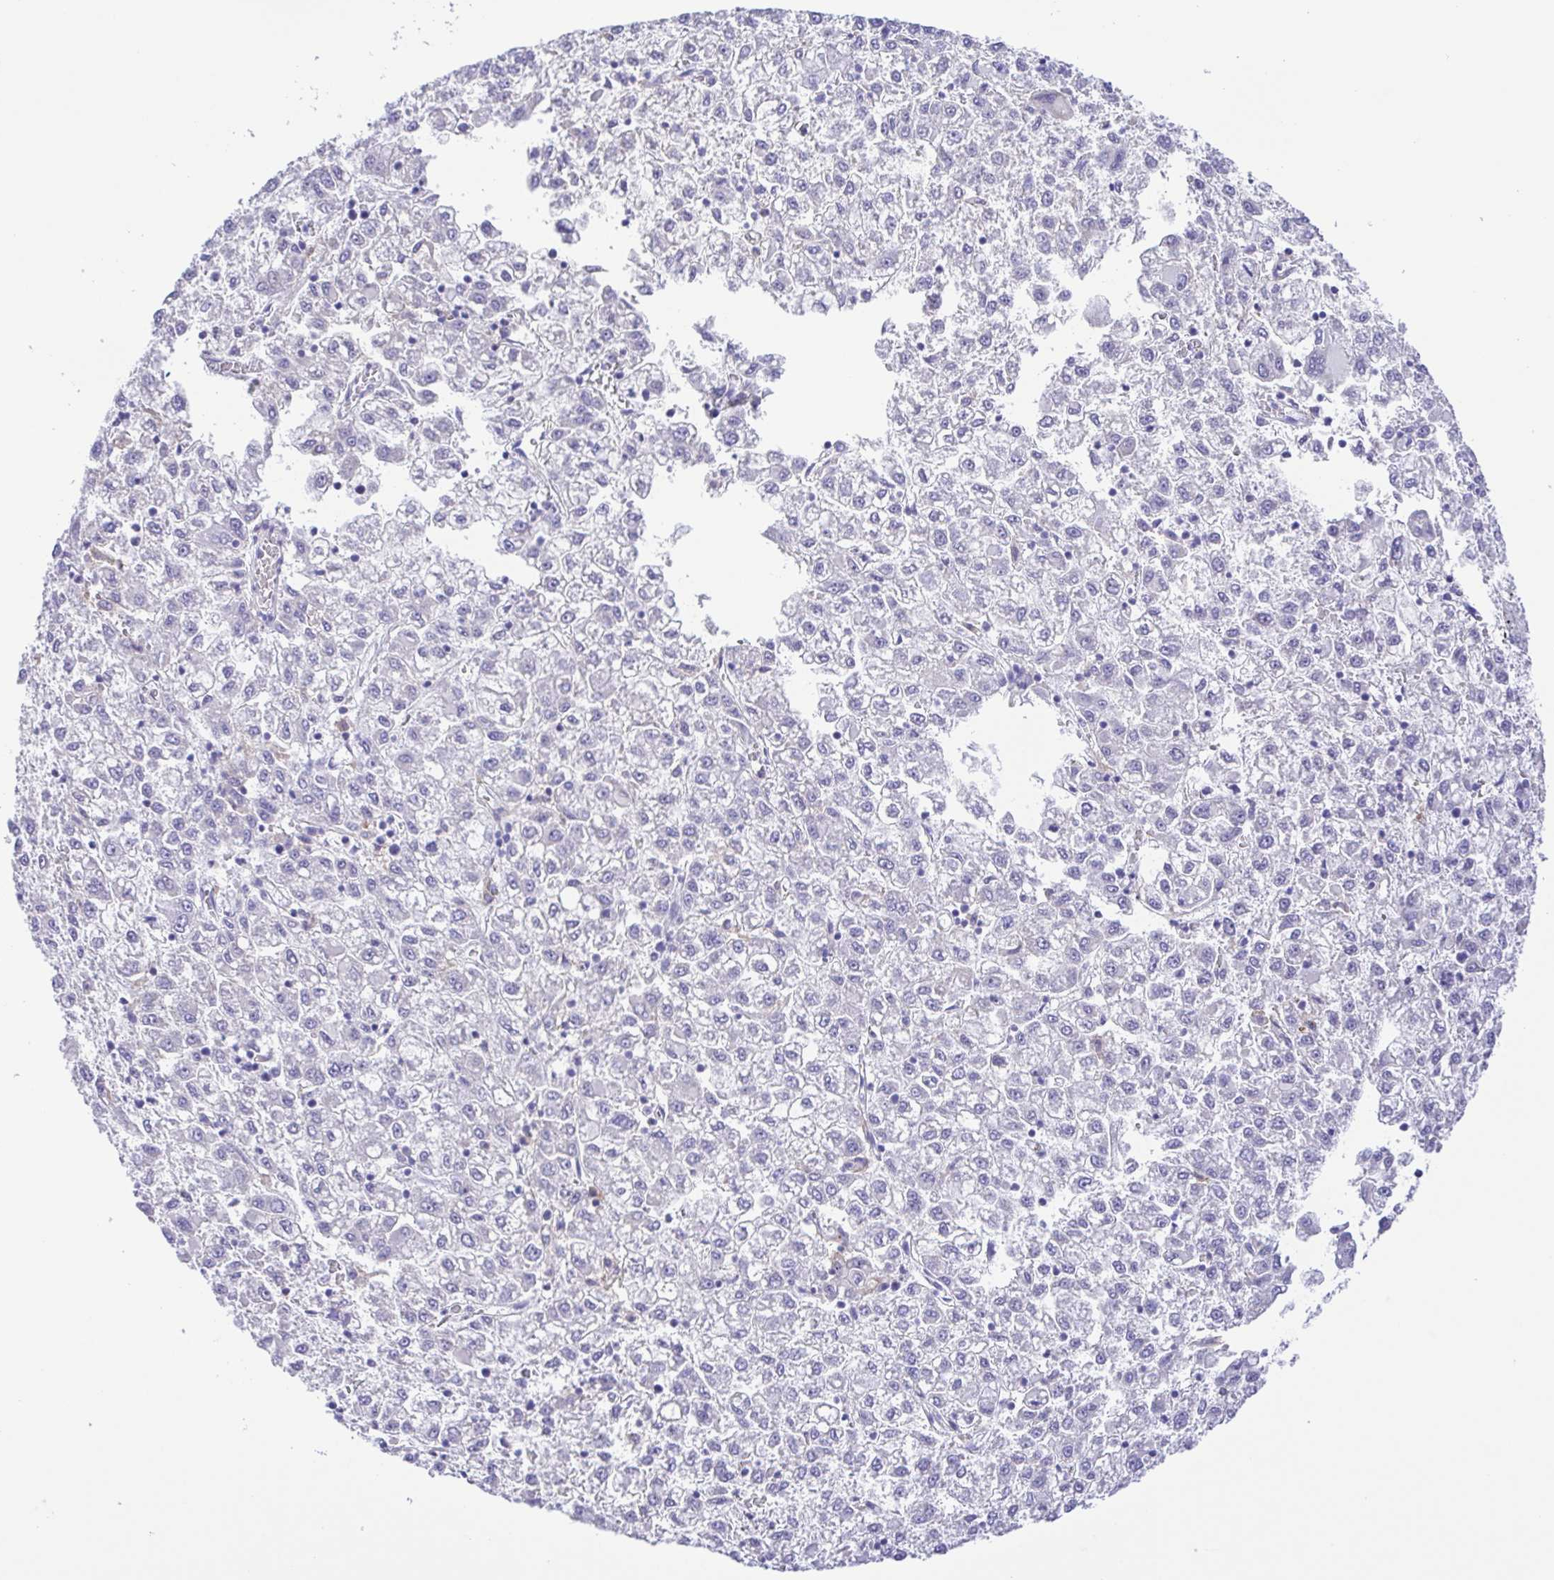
{"staining": {"intensity": "negative", "quantity": "none", "location": "none"}, "tissue": "liver cancer", "cell_type": "Tumor cells", "image_type": "cancer", "snomed": [{"axis": "morphology", "description": "Carcinoma, Hepatocellular, NOS"}, {"axis": "topography", "description": "Liver"}], "caption": "The image shows no significant staining in tumor cells of hepatocellular carcinoma (liver). Brightfield microscopy of immunohistochemistry stained with DAB (brown) and hematoxylin (blue), captured at high magnification.", "gene": "CD72", "patient": {"sex": "male", "age": 40}}